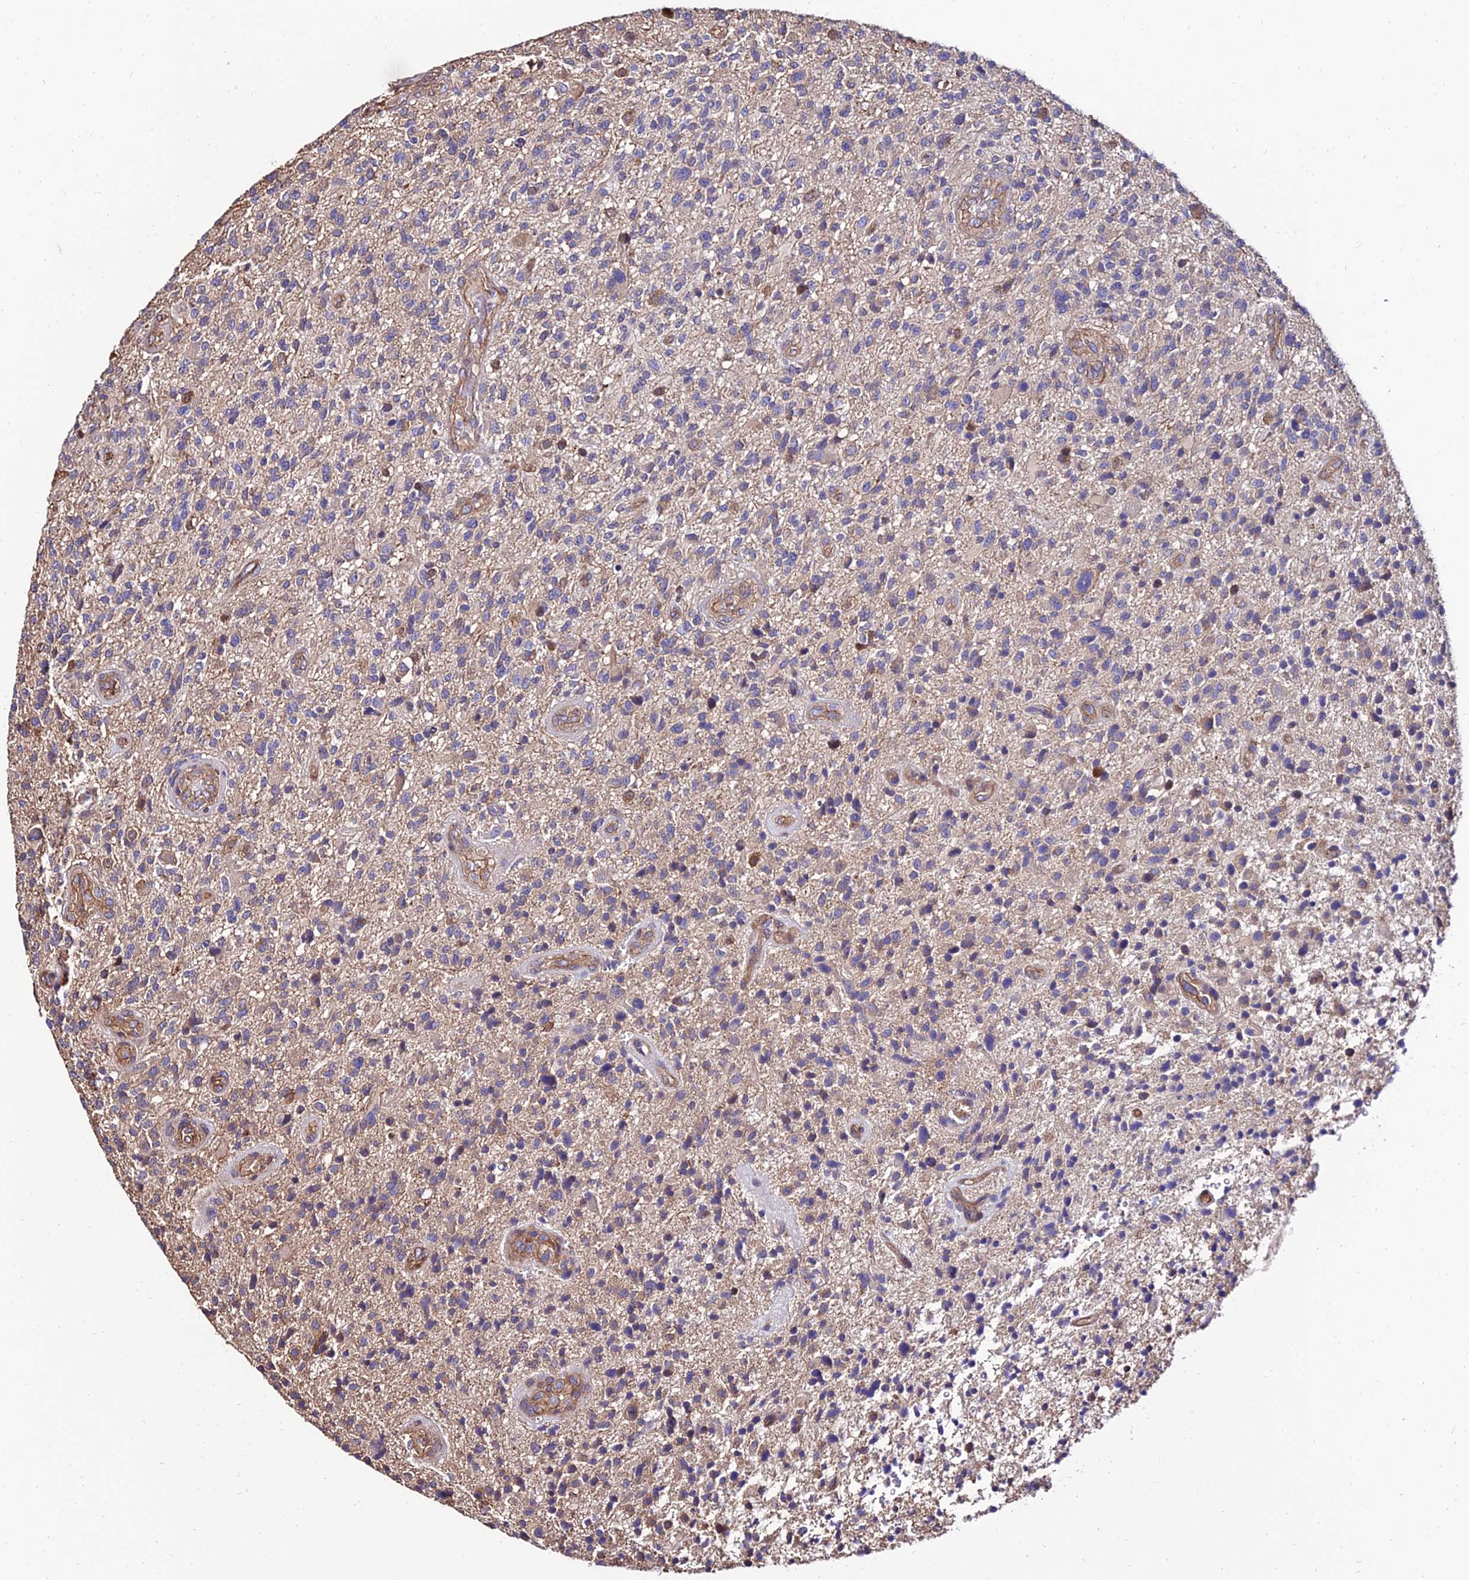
{"staining": {"intensity": "weak", "quantity": "<25%", "location": "cytoplasmic/membranous"}, "tissue": "glioma", "cell_type": "Tumor cells", "image_type": "cancer", "snomed": [{"axis": "morphology", "description": "Glioma, malignant, High grade"}, {"axis": "topography", "description": "Brain"}], "caption": "DAB (3,3'-diaminobenzidine) immunohistochemical staining of malignant glioma (high-grade) shows no significant positivity in tumor cells.", "gene": "CALM2", "patient": {"sex": "male", "age": 47}}